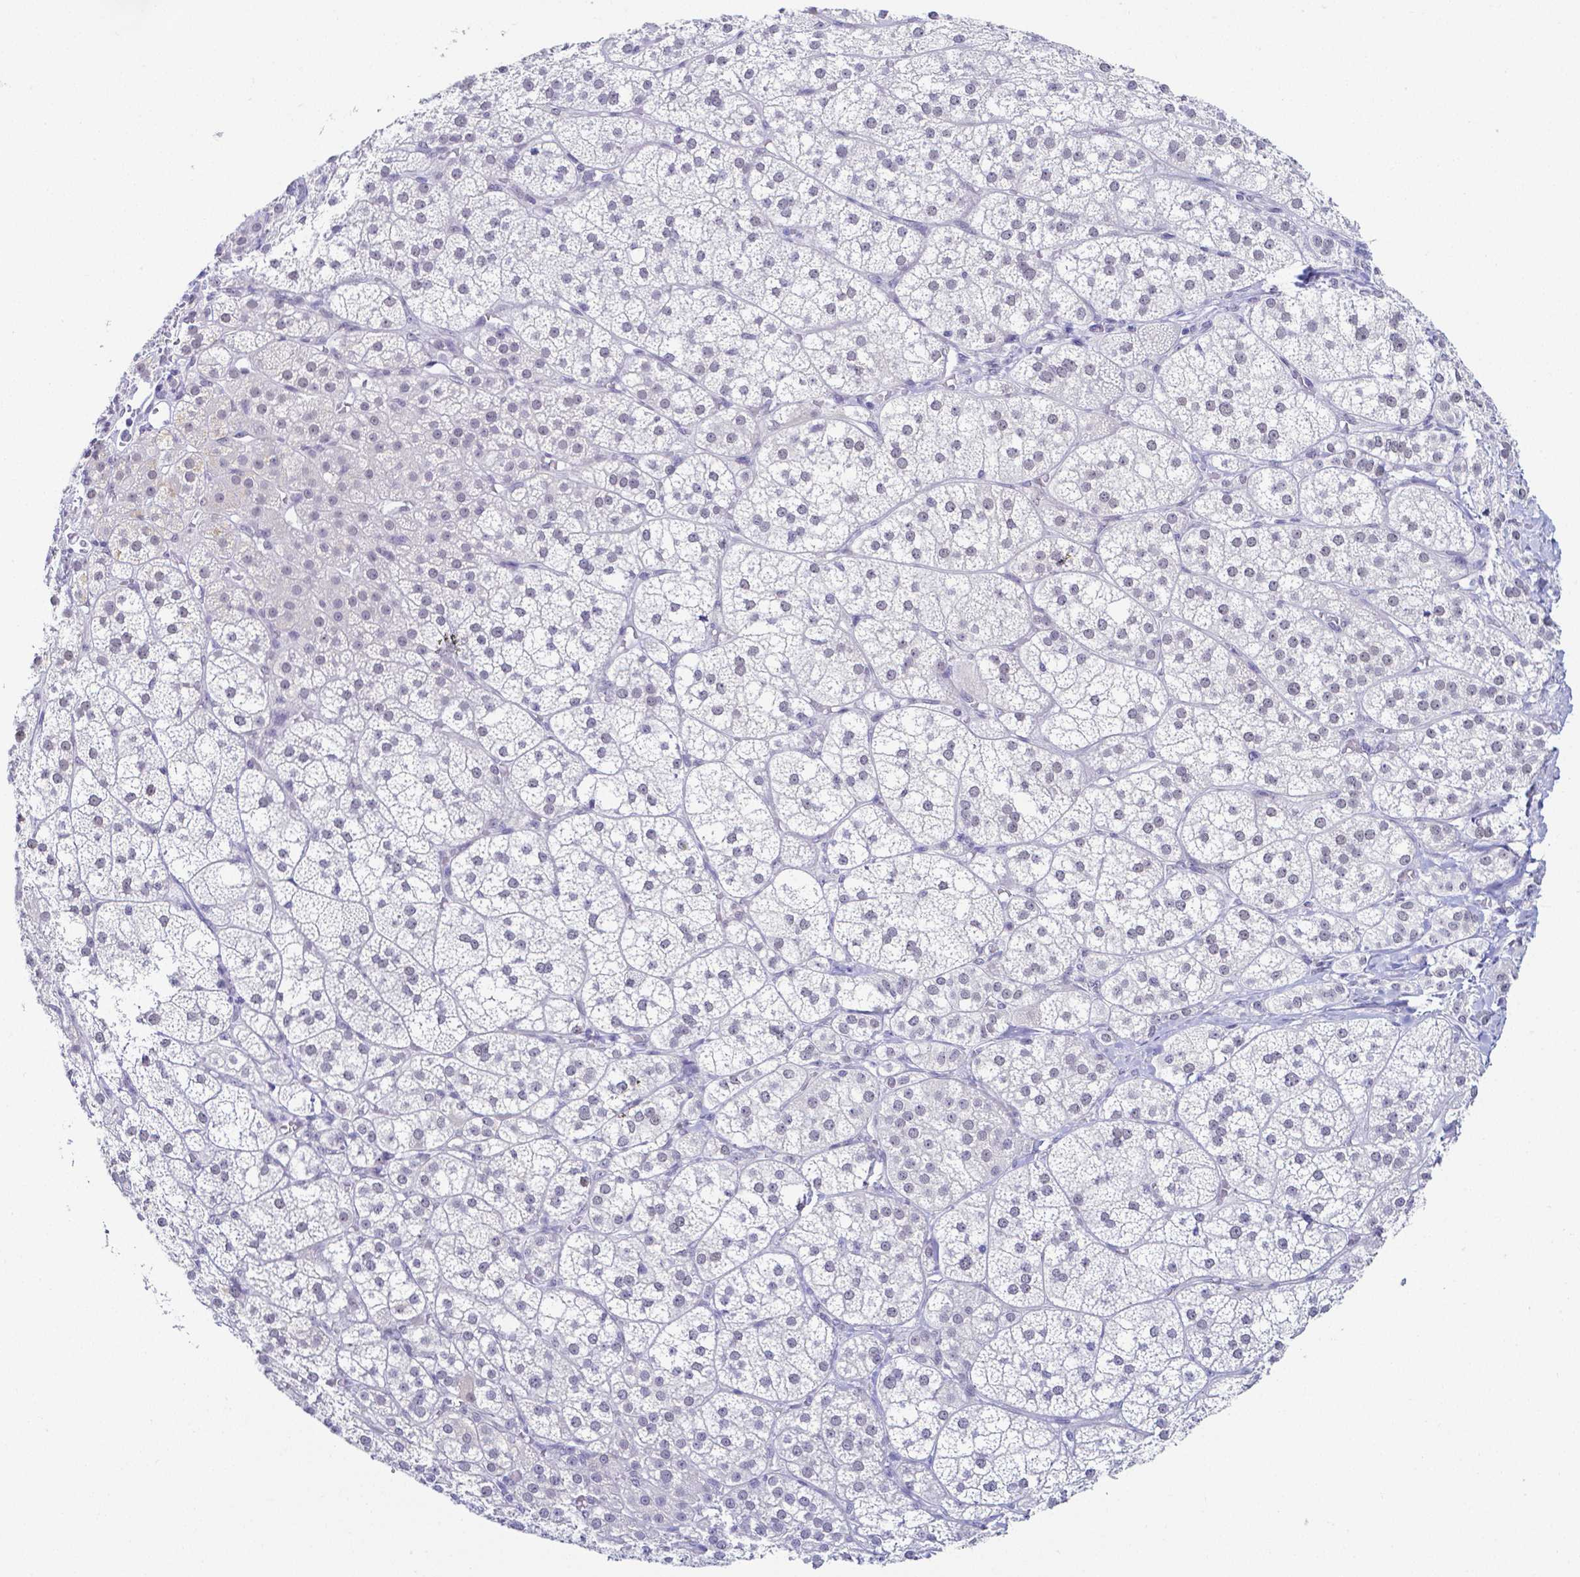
{"staining": {"intensity": "negative", "quantity": "none", "location": "none"}, "tissue": "adrenal gland", "cell_type": "Glandular cells", "image_type": "normal", "snomed": [{"axis": "morphology", "description": "Normal tissue, NOS"}, {"axis": "topography", "description": "Adrenal gland"}], "caption": "DAB immunohistochemical staining of normal human adrenal gland reveals no significant staining in glandular cells.", "gene": "FAM83G", "patient": {"sex": "female", "age": 60}}